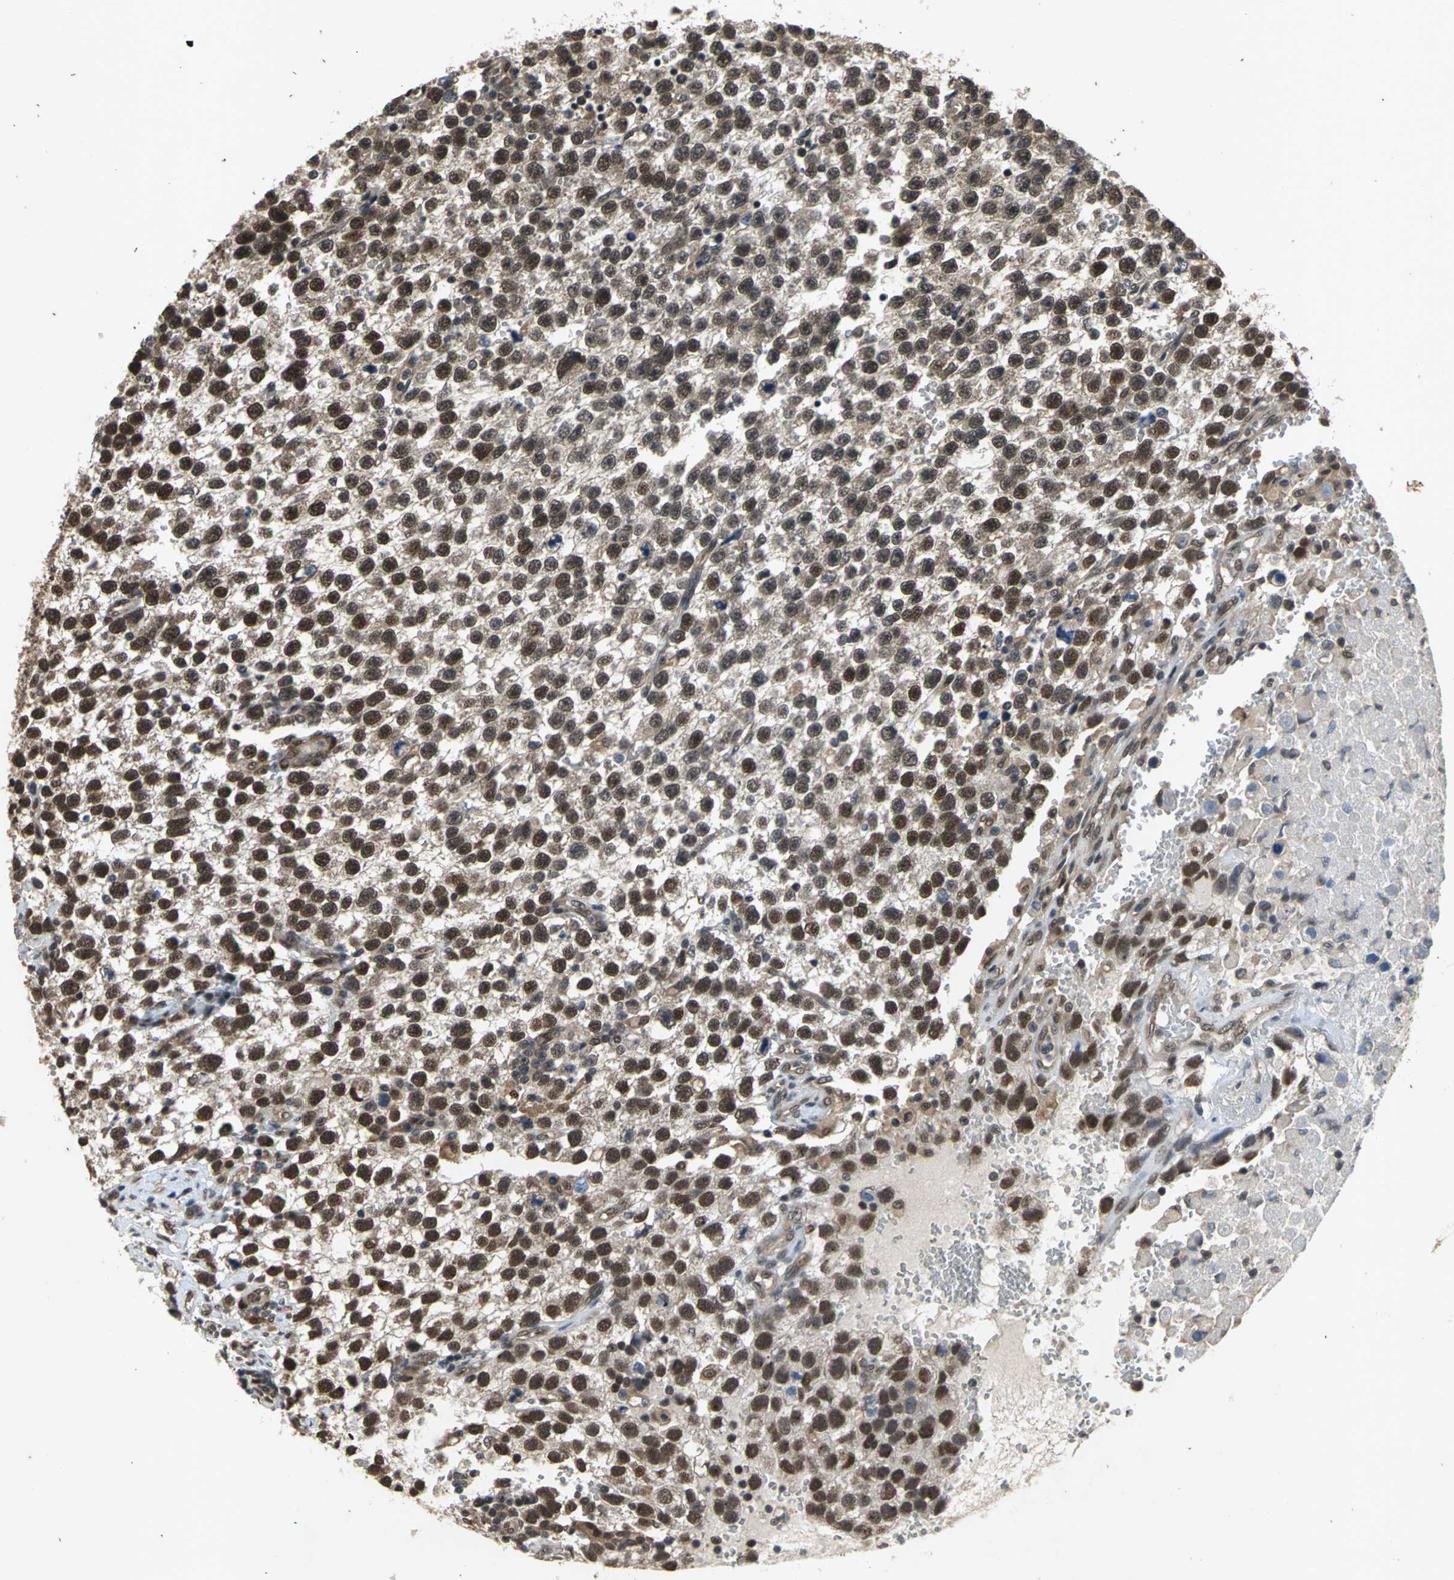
{"staining": {"intensity": "moderate", "quantity": "25%-75%", "location": "nuclear"}, "tissue": "testis cancer", "cell_type": "Tumor cells", "image_type": "cancer", "snomed": [{"axis": "morphology", "description": "Seminoma, NOS"}, {"axis": "topography", "description": "Testis"}], "caption": "DAB immunohistochemical staining of human testis cancer displays moderate nuclear protein expression in about 25%-75% of tumor cells.", "gene": "NOTCH3", "patient": {"sex": "male", "age": 33}}